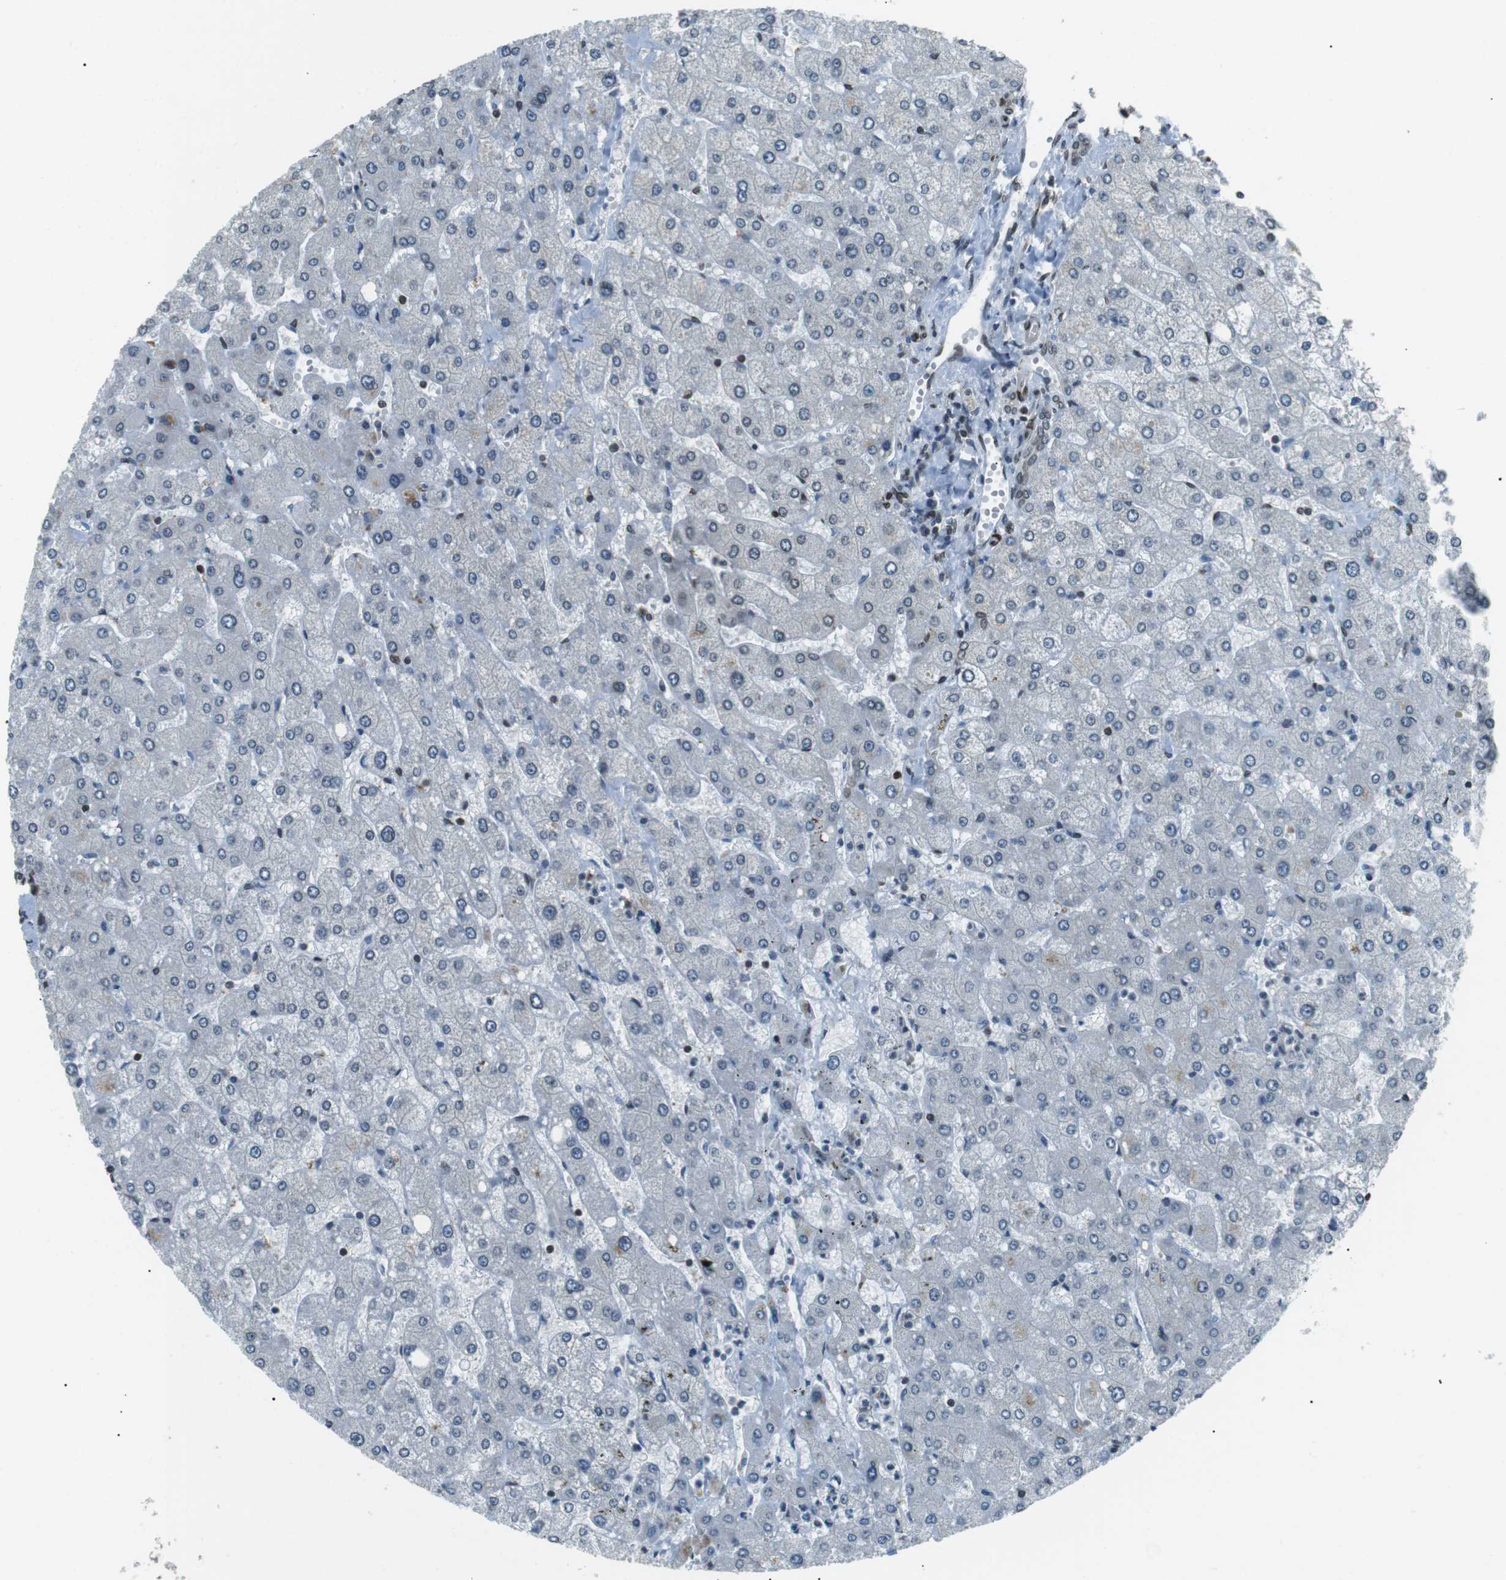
{"staining": {"intensity": "moderate", "quantity": ">75%", "location": "cytoplasmic/membranous,nuclear"}, "tissue": "liver", "cell_type": "Cholangiocytes", "image_type": "normal", "snomed": [{"axis": "morphology", "description": "Normal tissue, NOS"}, {"axis": "topography", "description": "Liver"}], "caption": "Immunohistochemistry (IHC) of benign liver displays medium levels of moderate cytoplasmic/membranous,nuclear positivity in approximately >75% of cholangiocytes. (DAB = brown stain, brightfield microscopy at high magnification).", "gene": "TMX4", "patient": {"sex": "male", "age": 55}}